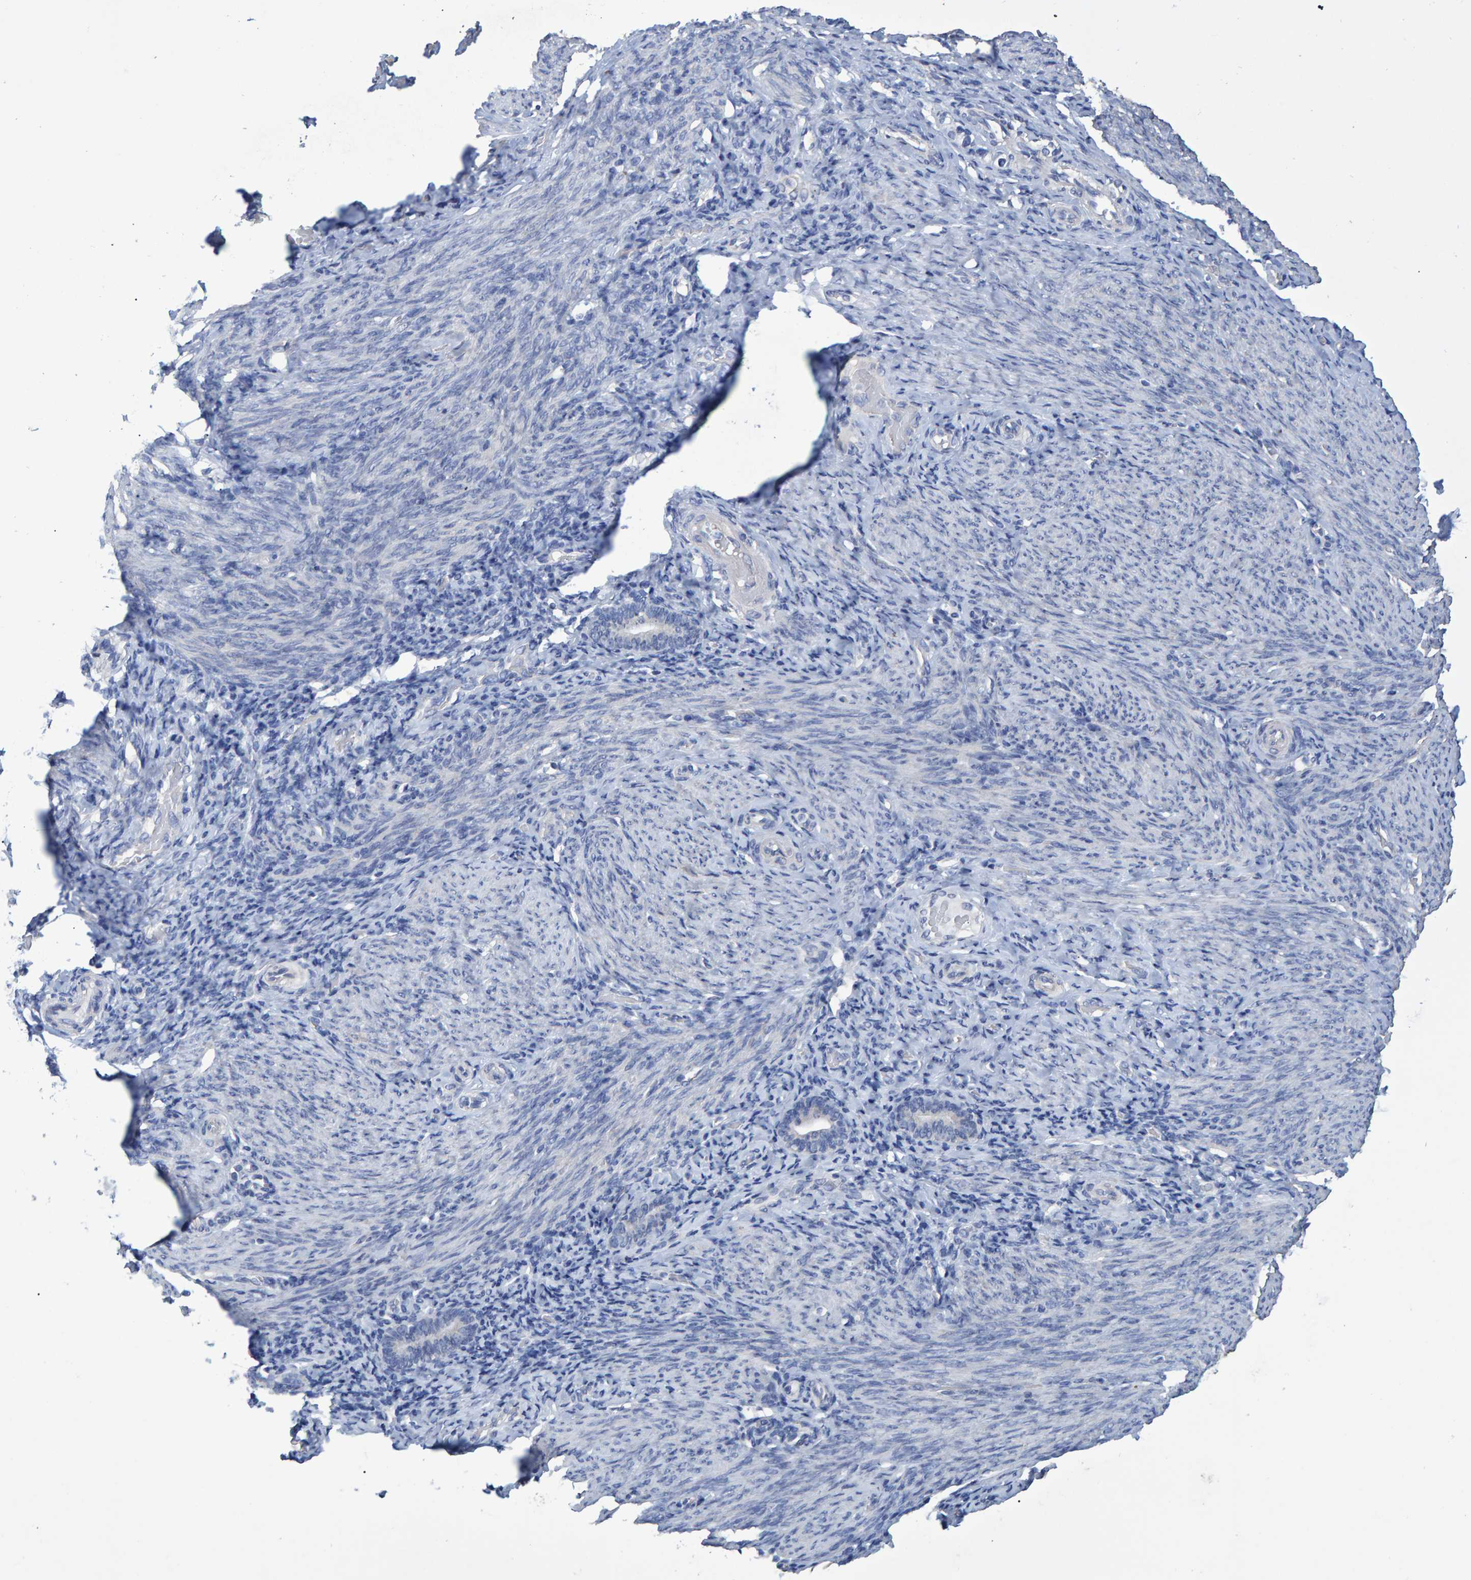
{"staining": {"intensity": "negative", "quantity": "none", "location": "none"}, "tissue": "endometrium", "cell_type": "Cells in endometrial stroma", "image_type": "normal", "snomed": [{"axis": "morphology", "description": "Normal tissue, NOS"}, {"axis": "topography", "description": "Endometrium"}], "caption": "DAB (3,3'-diaminobenzidine) immunohistochemical staining of normal endometrium exhibits no significant expression in cells in endometrial stroma.", "gene": "HEMGN", "patient": {"sex": "female", "age": 51}}